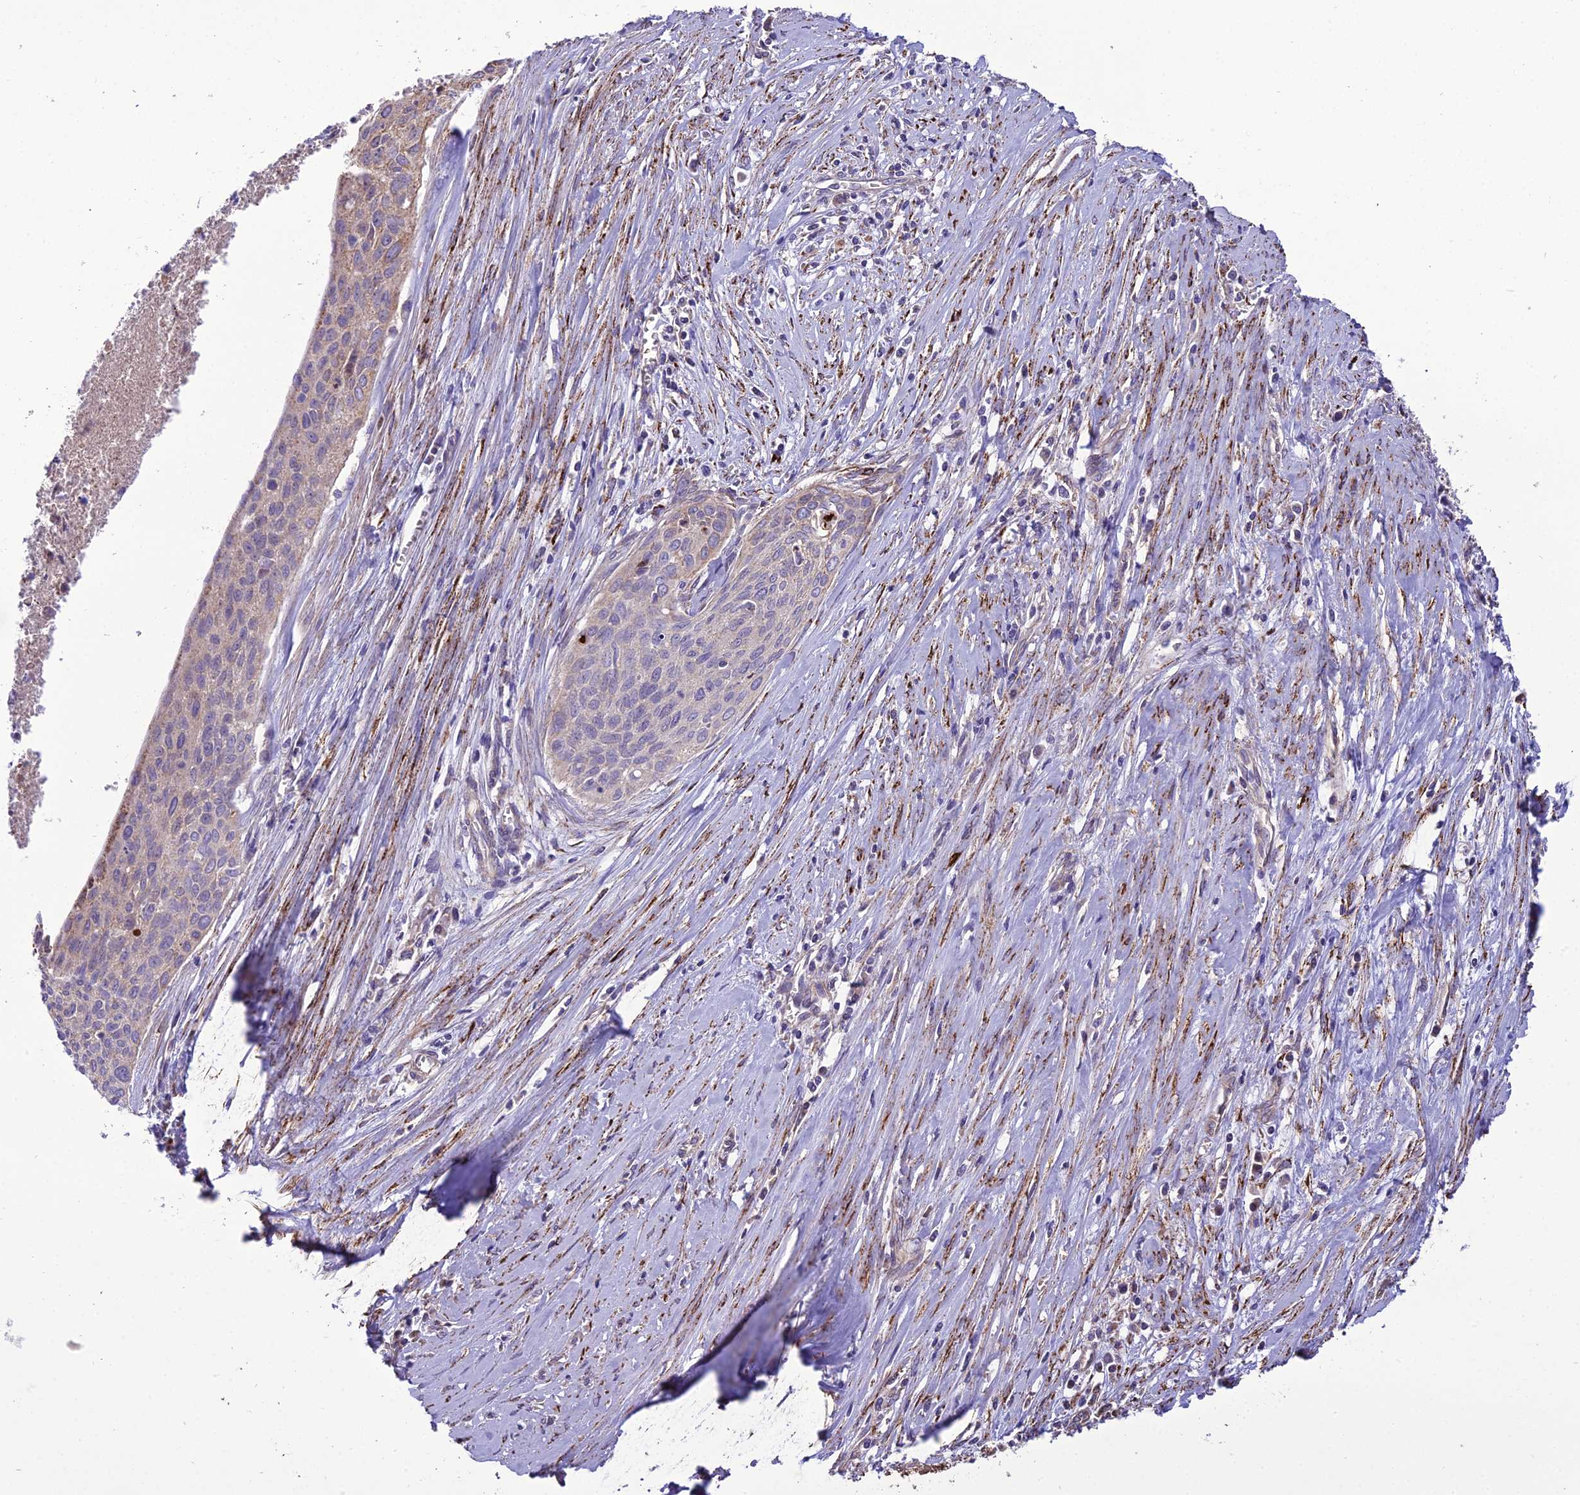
{"staining": {"intensity": "weak", "quantity": "<25%", "location": "cytoplasmic/membranous"}, "tissue": "cervical cancer", "cell_type": "Tumor cells", "image_type": "cancer", "snomed": [{"axis": "morphology", "description": "Squamous cell carcinoma, NOS"}, {"axis": "topography", "description": "Cervix"}], "caption": "The histopathology image exhibits no staining of tumor cells in cervical cancer (squamous cell carcinoma).", "gene": "TBC1D24", "patient": {"sex": "female", "age": 55}}